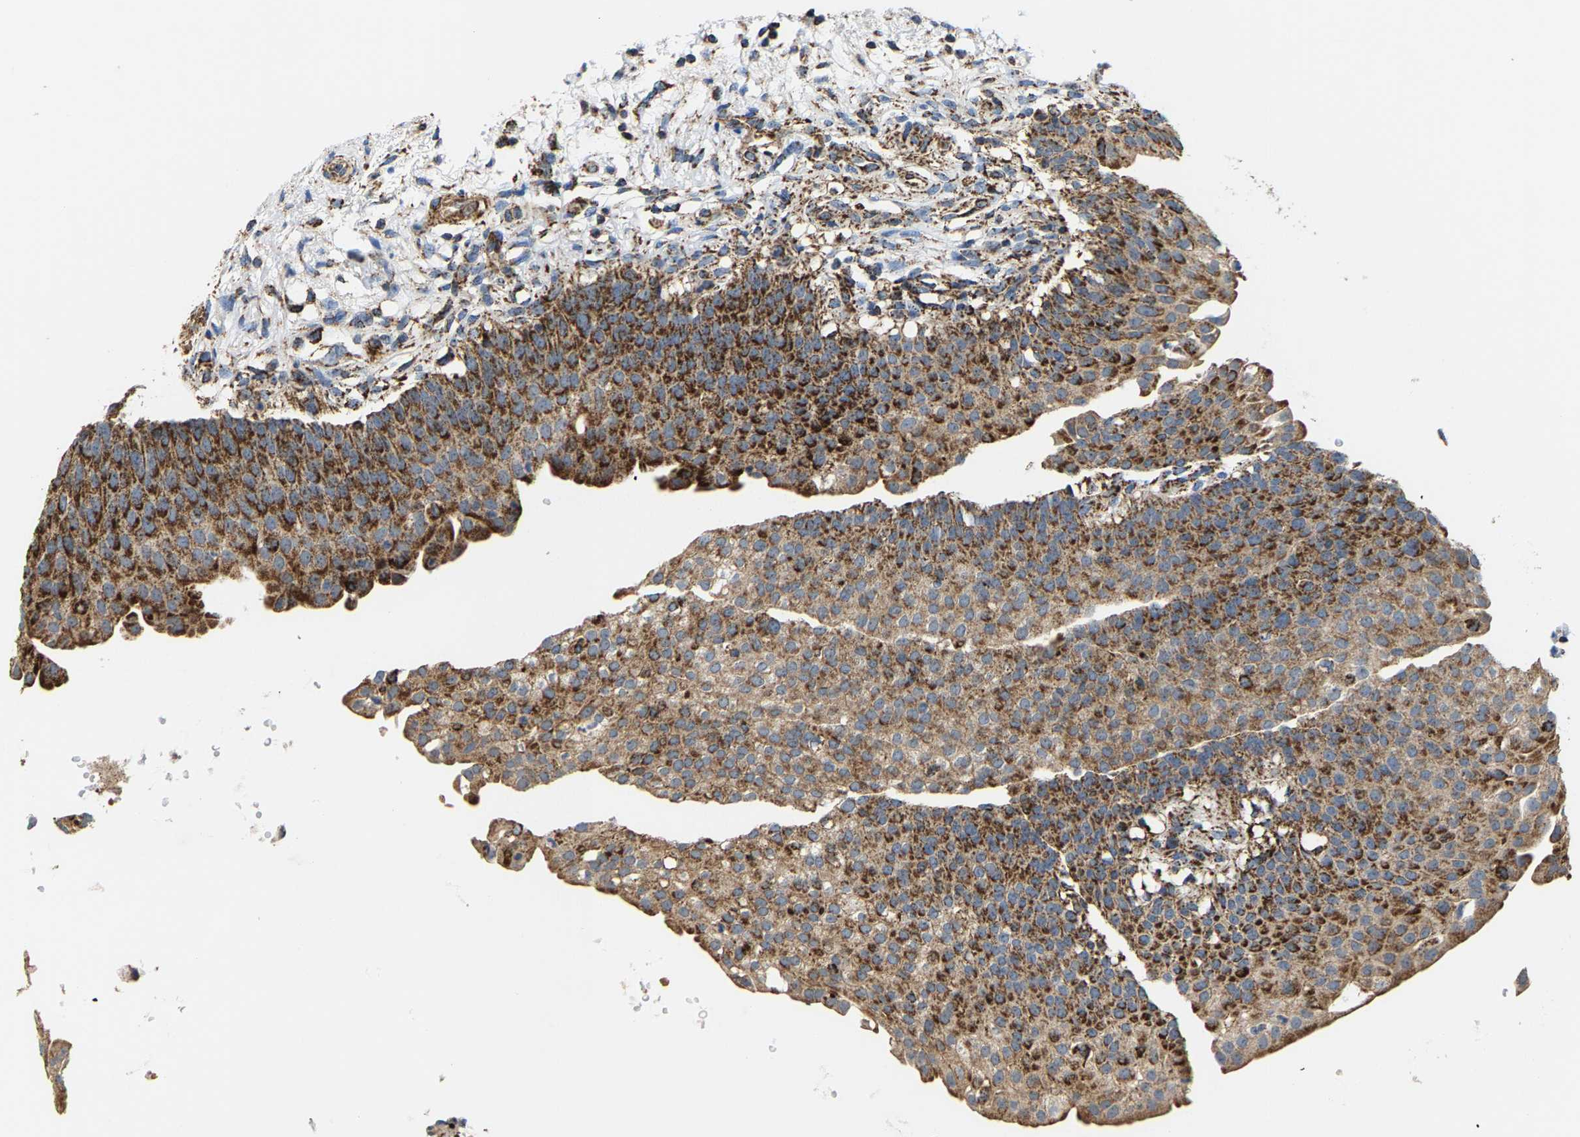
{"staining": {"intensity": "moderate", "quantity": ">75%", "location": "cytoplasmic/membranous"}, "tissue": "urinary bladder", "cell_type": "Urothelial cells", "image_type": "normal", "snomed": [{"axis": "morphology", "description": "Normal tissue, NOS"}, {"axis": "topography", "description": "Urinary bladder"}], "caption": "The image demonstrates immunohistochemical staining of normal urinary bladder. There is moderate cytoplasmic/membranous positivity is appreciated in approximately >75% of urothelial cells. The protein is stained brown, and the nuclei are stained in blue (DAB IHC with brightfield microscopy, high magnification).", "gene": "SHMT2", "patient": {"sex": "female", "age": 60}}